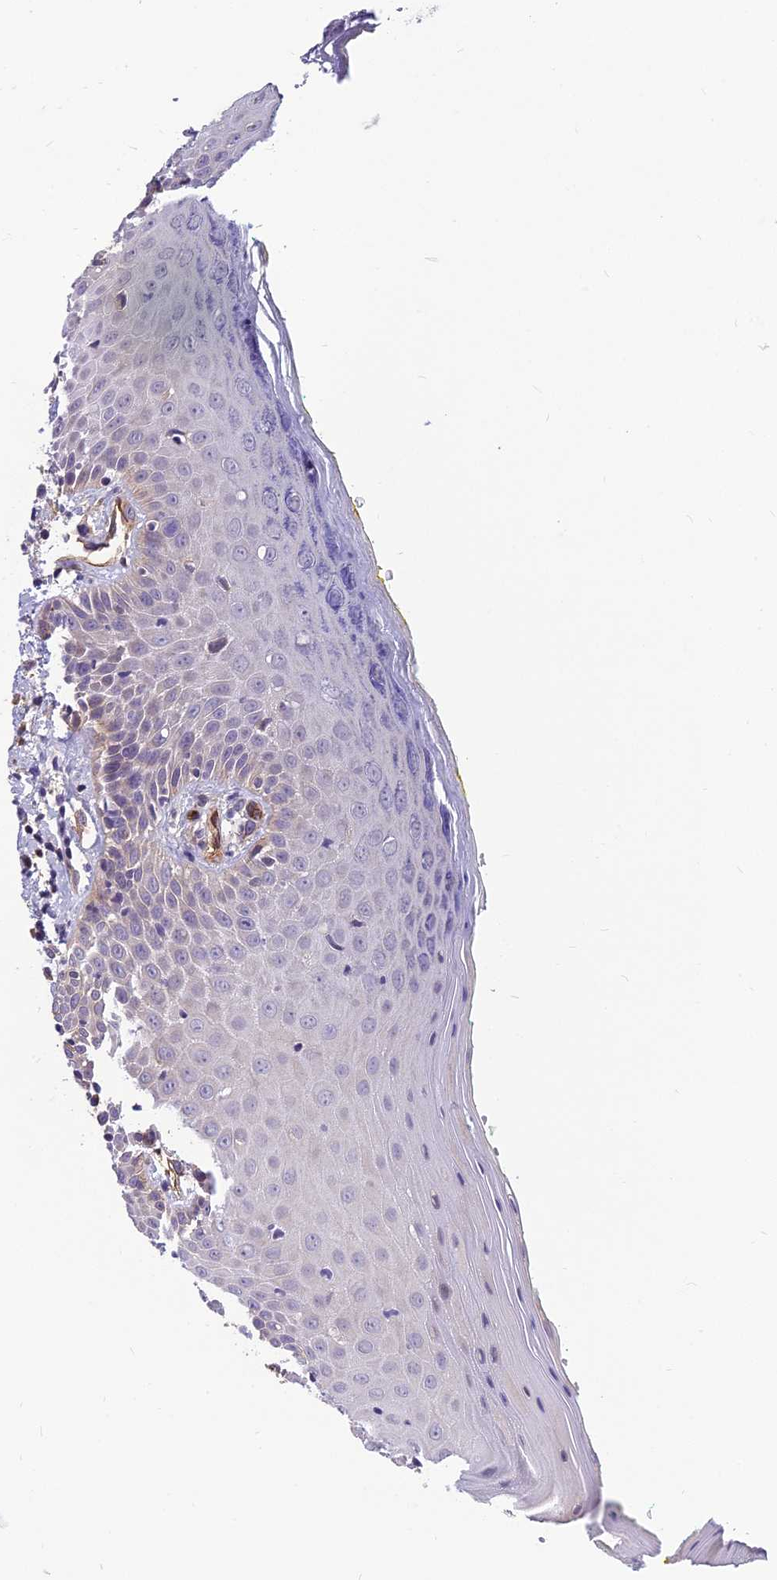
{"staining": {"intensity": "weak", "quantity": "<25%", "location": "cytoplasmic/membranous"}, "tissue": "oral mucosa", "cell_type": "Squamous epithelial cells", "image_type": "normal", "snomed": [{"axis": "morphology", "description": "Normal tissue, NOS"}, {"axis": "morphology", "description": "Squamous cell carcinoma, NOS"}, {"axis": "topography", "description": "Oral tissue"}, {"axis": "topography", "description": "Head-Neck"}], "caption": "Micrograph shows no significant protein expression in squamous epithelial cells of normal oral mucosa.", "gene": "TSPAN15", "patient": {"sex": "female", "age": 70}}